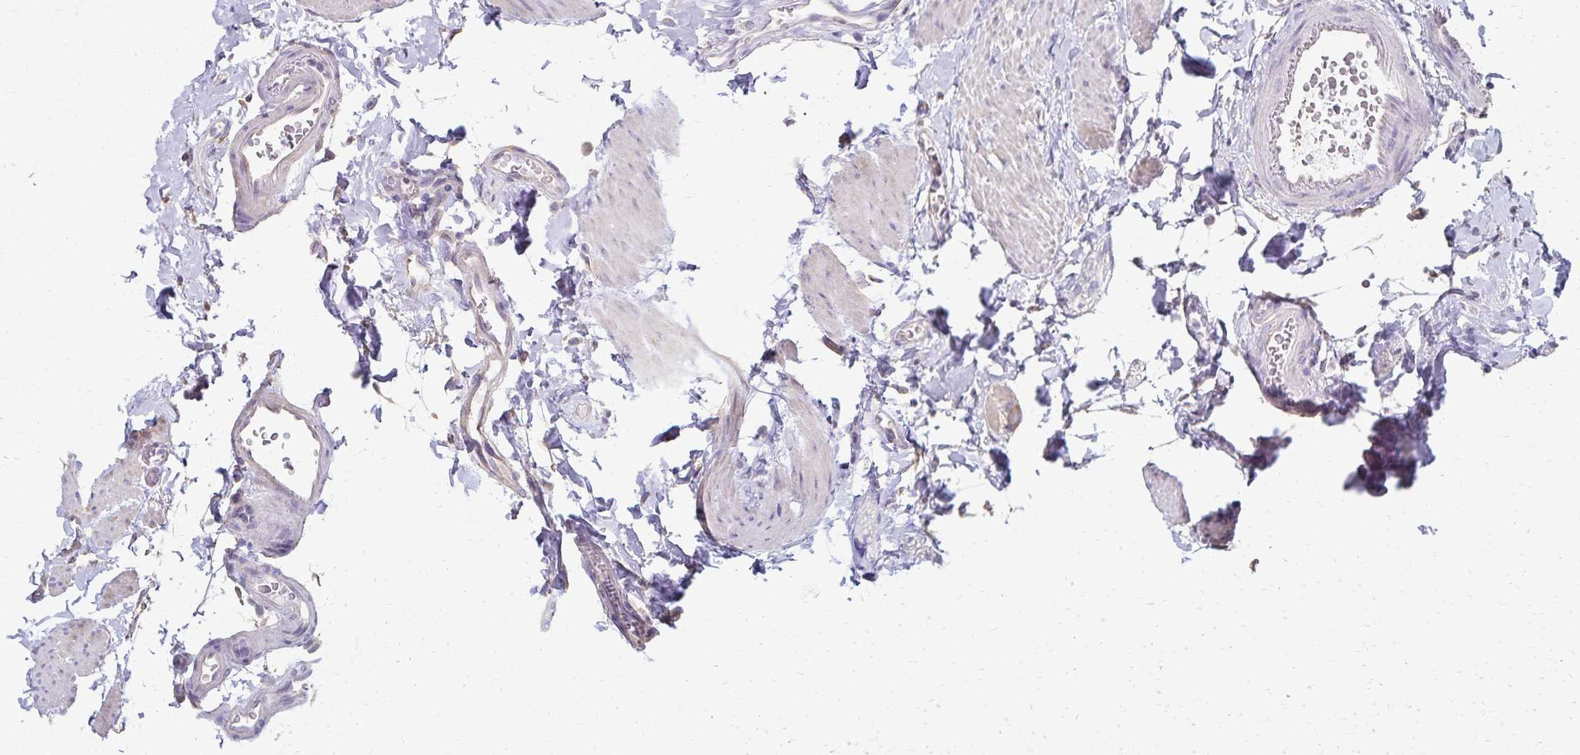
{"staining": {"intensity": "negative", "quantity": "none", "location": "none"}, "tissue": "duodenum", "cell_type": "Glandular cells", "image_type": "normal", "snomed": [{"axis": "morphology", "description": "Normal tissue, NOS"}, {"axis": "topography", "description": "Pancreas"}, {"axis": "topography", "description": "Duodenum"}], "caption": "The photomicrograph displays no significant expression in glandular cells of duodenum.", "gene": "KISS1", "patient": {"sex": "male", "age": 59}}